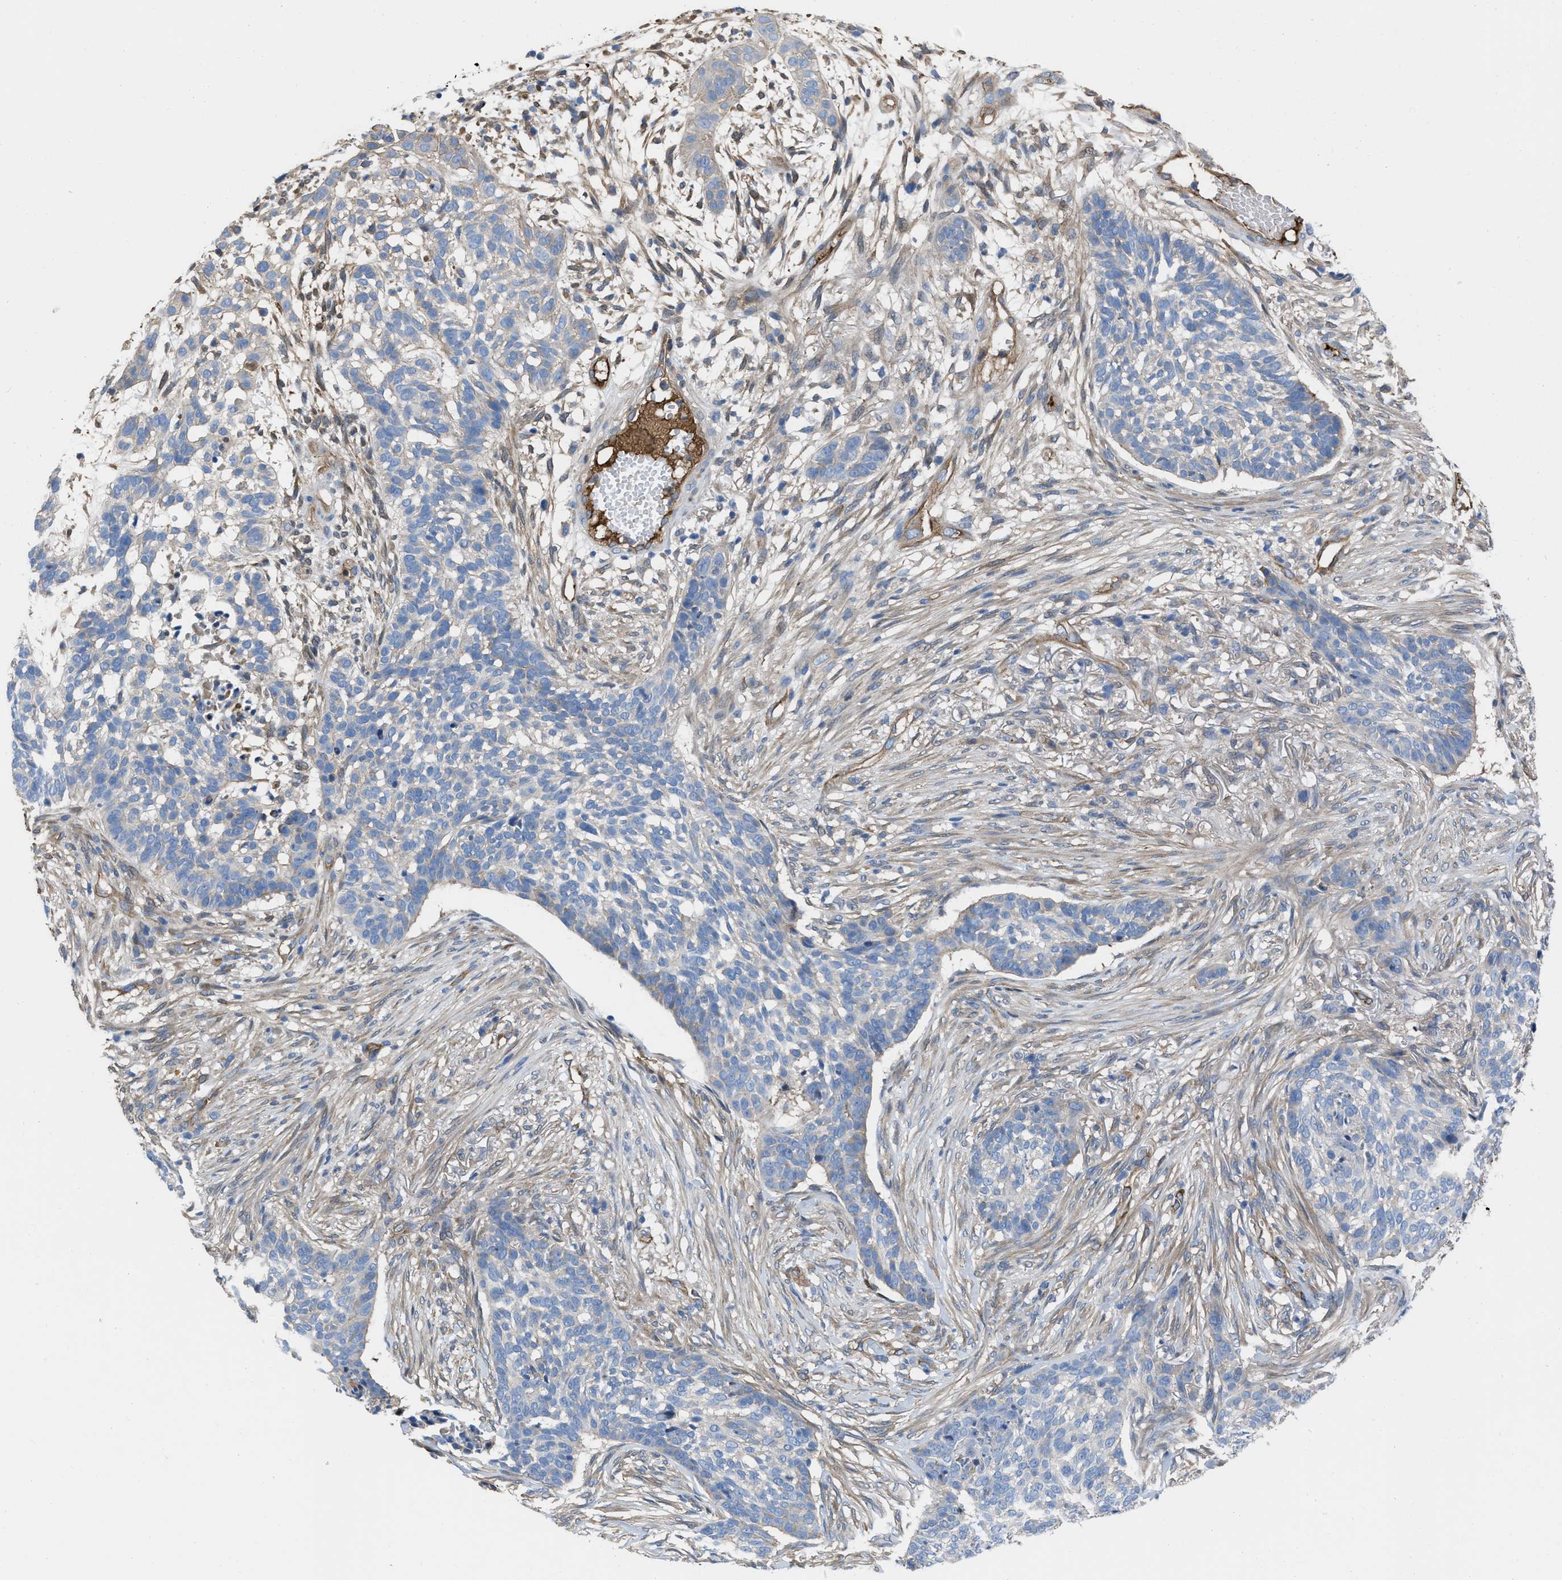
{"staining": {"intensity": "negative", "quantity": "none", "location": "none"}, "tissue": "skin cancer", "cell_type": "Tumor cells", "image_type": "cancer", "snomed": [{"axis": "morphology", "description": "Basal cell carcinoma"}, {"axis": "topography", "description": "Skin"}], "caption": "The IHC histopathology image has no significant staining in tumor cells of basal cell carcinoma (skin) tissue. The staining is performed using DAB brown chromogen with nuclei counter-stained in using hematoxylin.", "gene": "TRIOBP", "patient": {"sex": "male", "age": 85}}